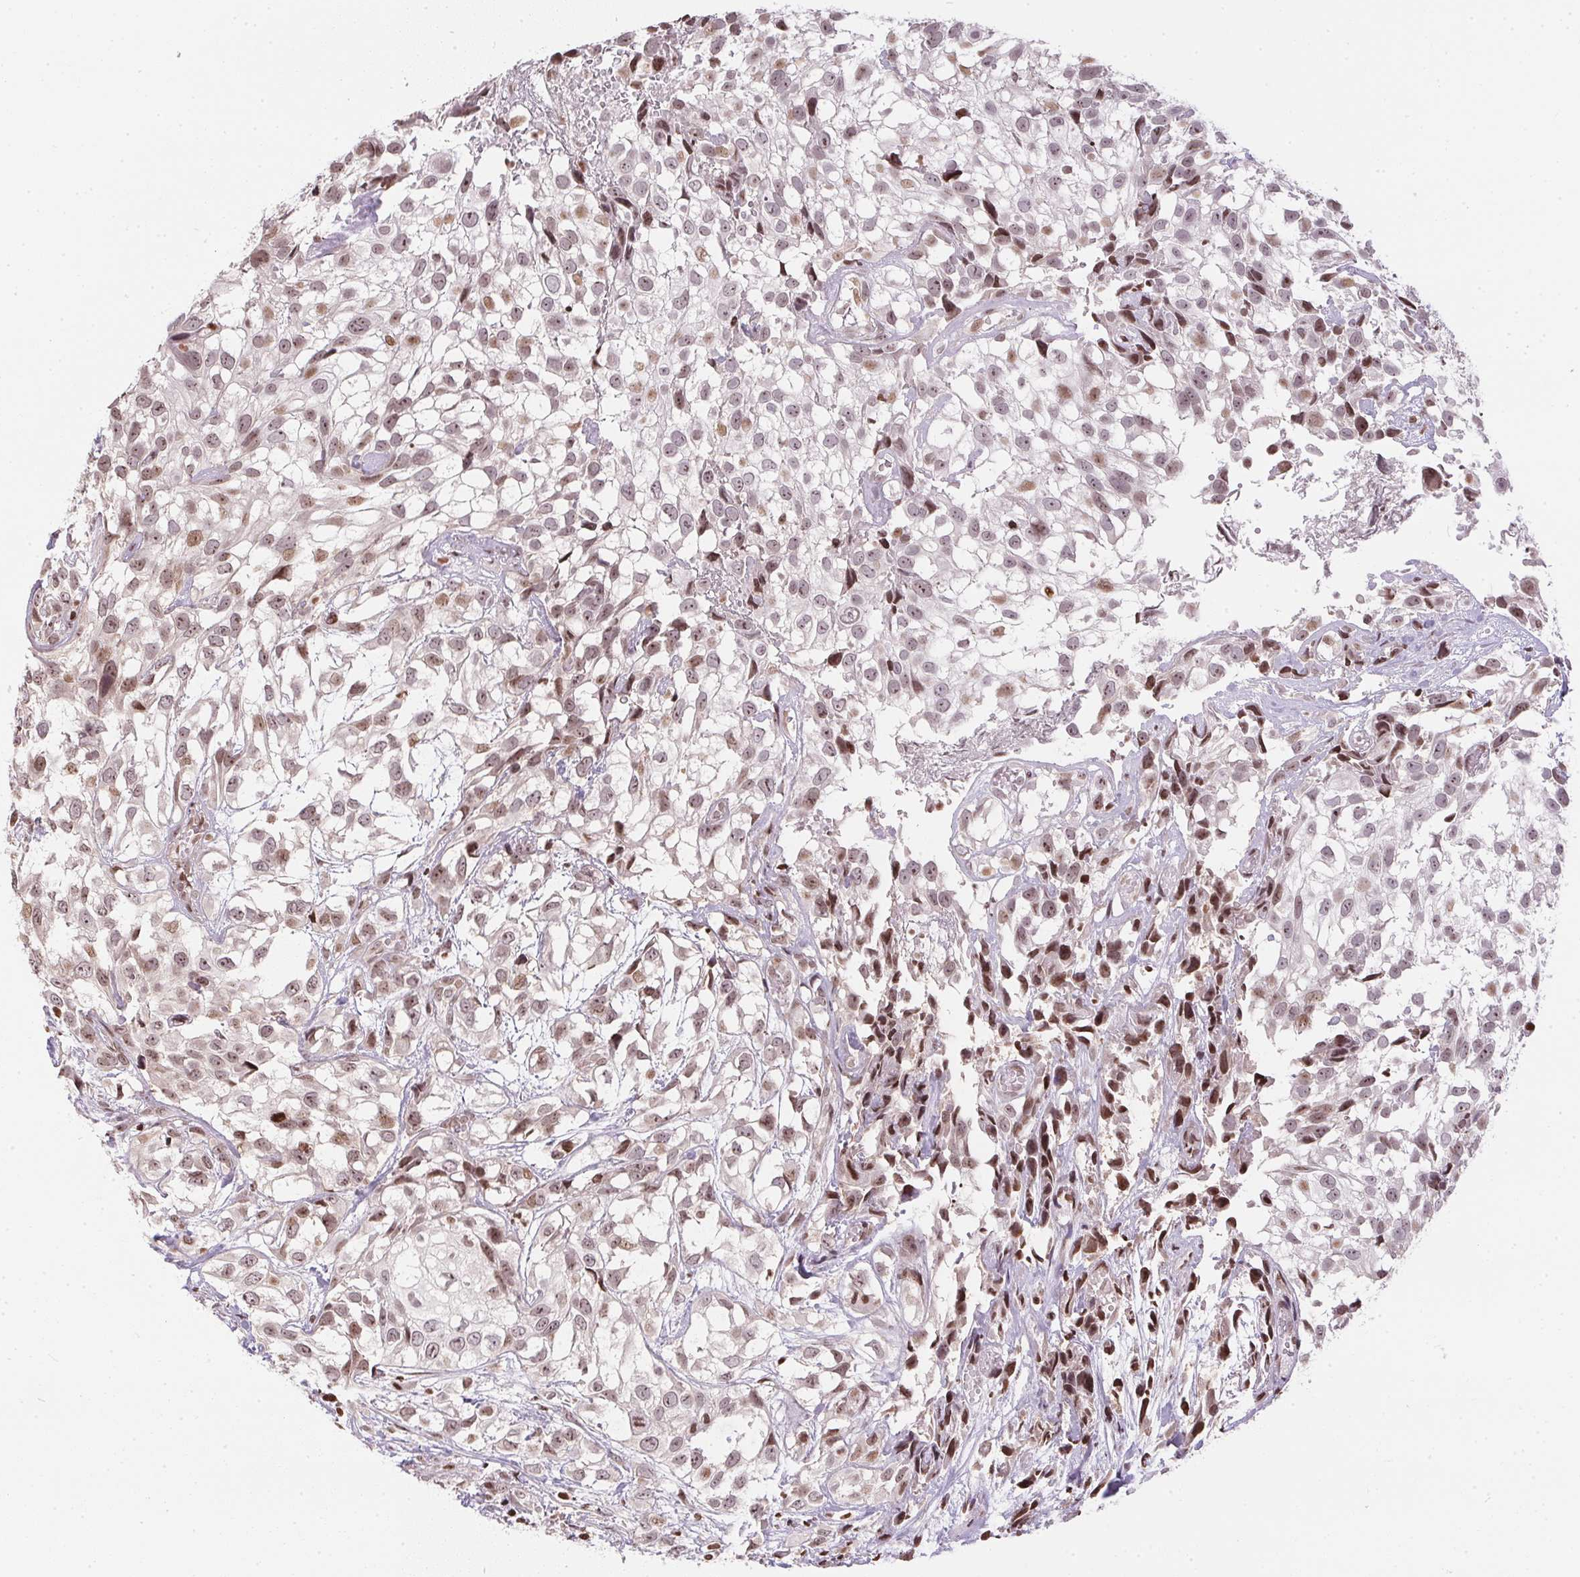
{"staining": {"intensity": "weak", "quantity": ">75%", "location": "nuclear"}, "tissue": "urothelial cancer", "cell_type": "Tumor cells", "image_type": "cancer", "snomed": [{"axis": "morphology", "description": "Urothelial carcinoma, High grade"}, {"axis": "topography", "description": "Urinary bladder"}], "caption": "Urothelial cancer was stained to show a protein in brown. There is low levels of weak nuclear staining in approximately >75% of tumor cells.", "gene": "RNF181", "patient": {"sex": "male", "age": 56}}